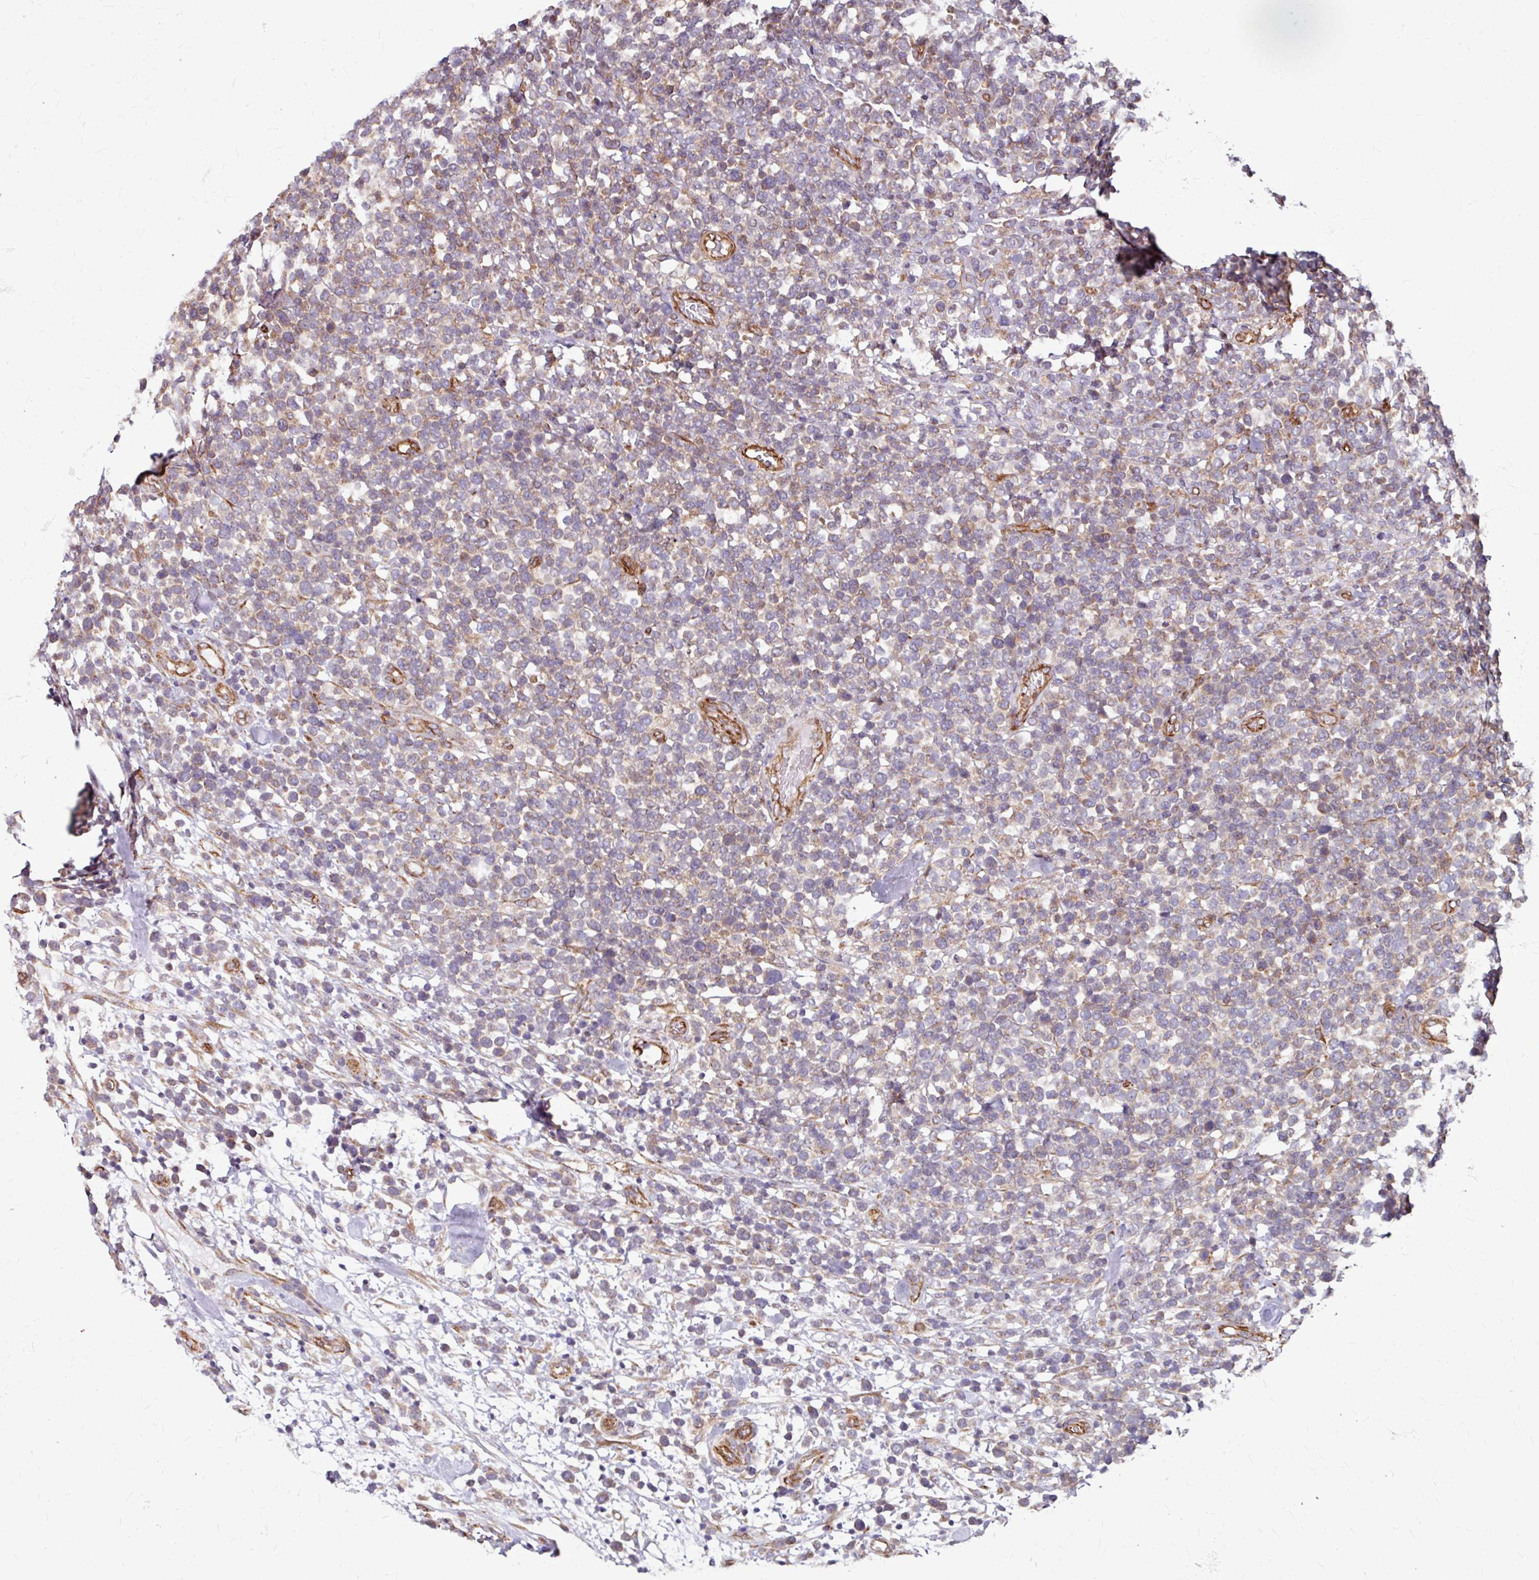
{"staining": {"intensity": "weak", "quantity": "<25%", "location": "cytoplasmic/membranous"}, "tissue": "lymphoma", "cell_type": "Tumor cells", "image_type": "cancer", "snomed": [{"axis": "morphology", "description": "Malignant lymphoma, non-Hodgkin's type, High grade"}, {"axis": "topography", "description": "Soft tissue"}], "caption": "Immunohistochemistry micrograph of human lymphoma stained for a protein (brown), which displays no staining in tumor cells. (DAB IHC, high magnification).", "gene": "DAAM2", "patient": {"sex": "female", "age": 56}}